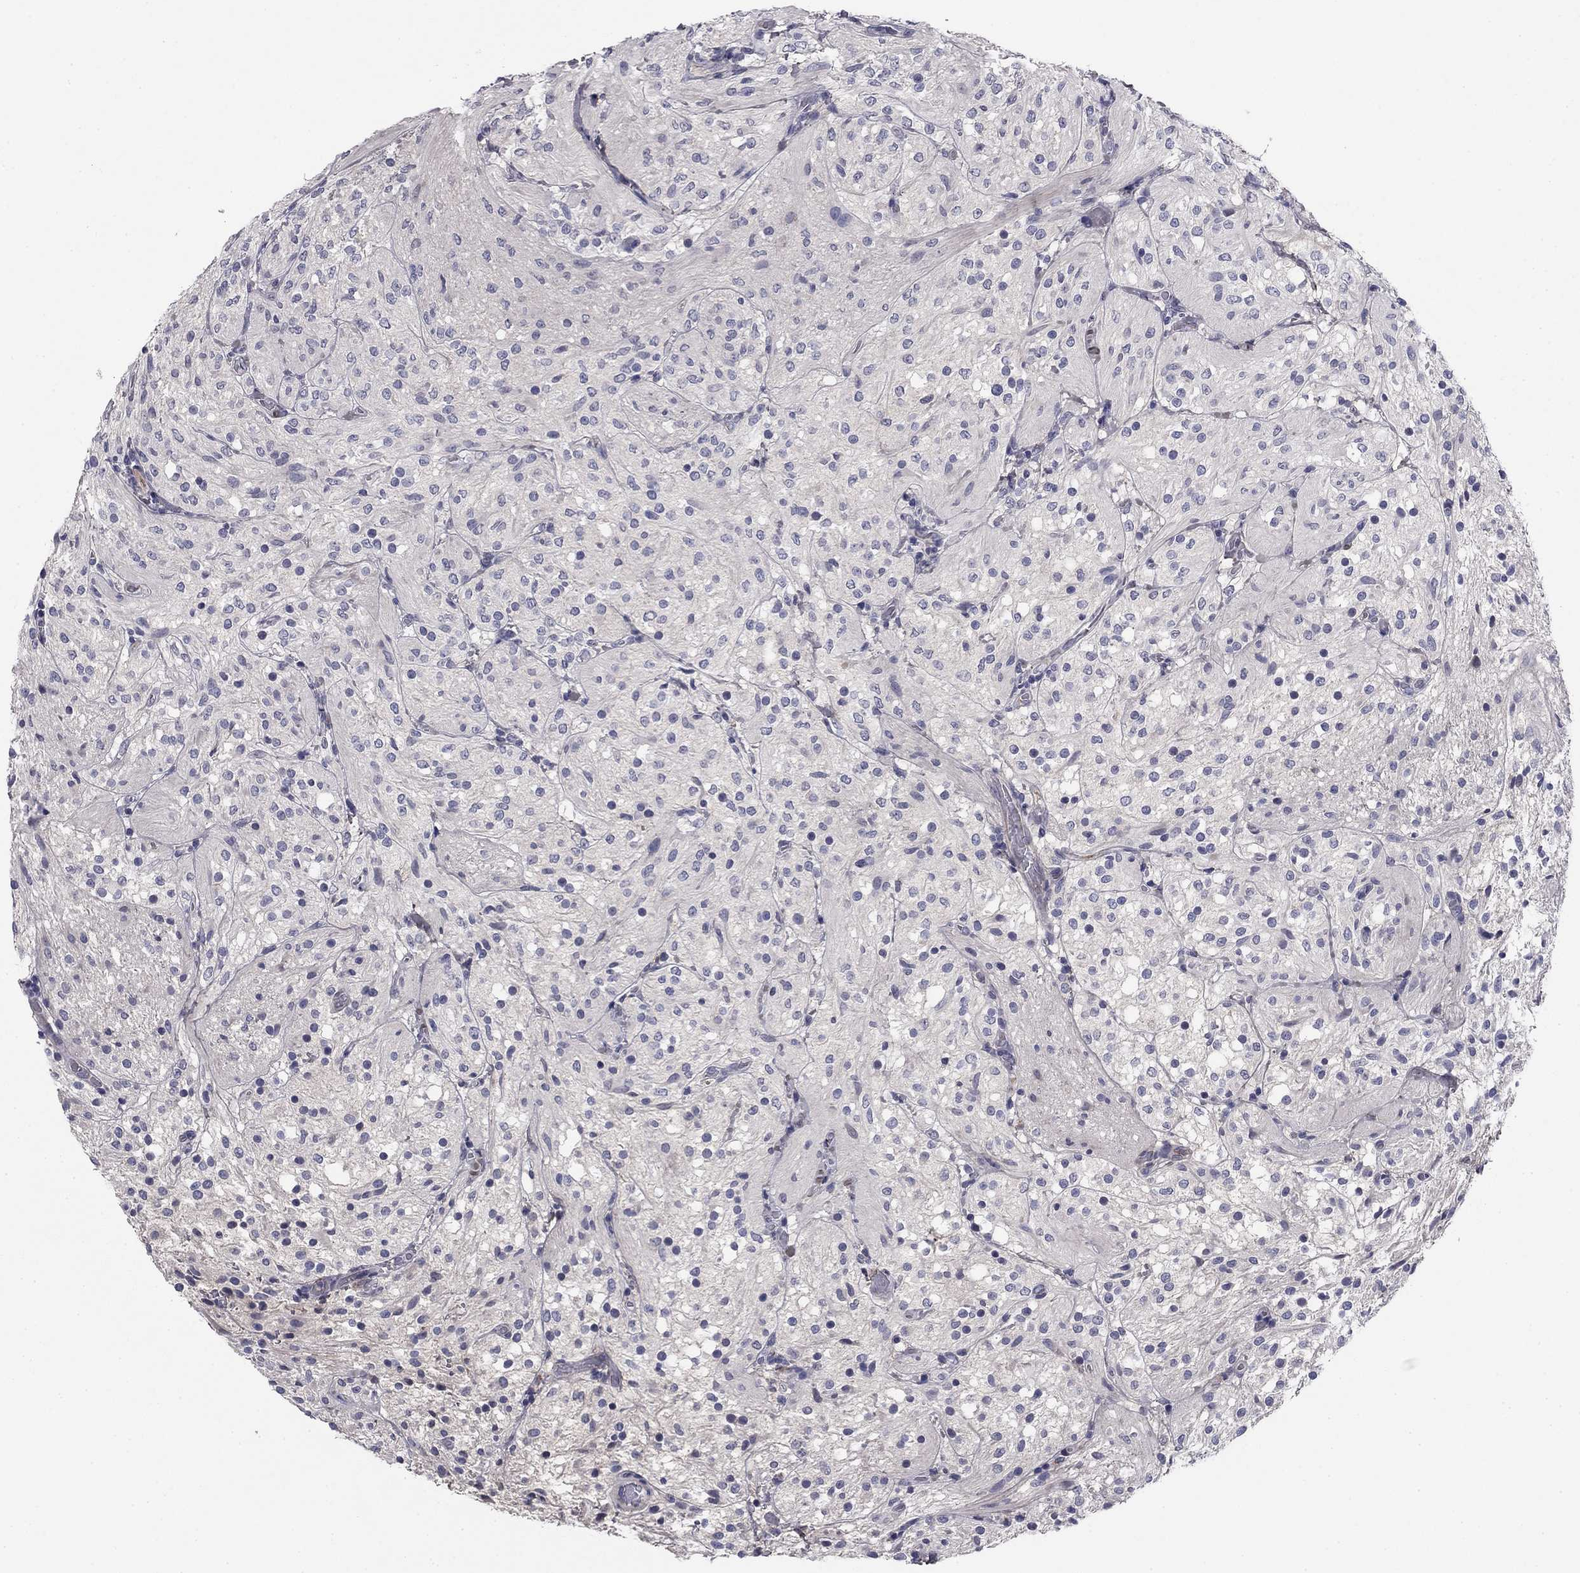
{"staining": {"intensity": "negative", "quantity": "none", "location": "none"}, "tissue": "glioma", "cell_type": "Tumor cells", "image_type": "cancer", "snomed": [{"axis": "morphology", "description": "Glioma, malignant, Low grade"}, {"axis": "topography", "description": "Brain"}], "caption": "The micrograph displays no staining of tumor cells in malignant glioma (low-grade). (DAB IHC visualized using brightfield microscopy, high magnification).", "gene": "COL2A1", "patient": {"sex": "male", "age": 3}}